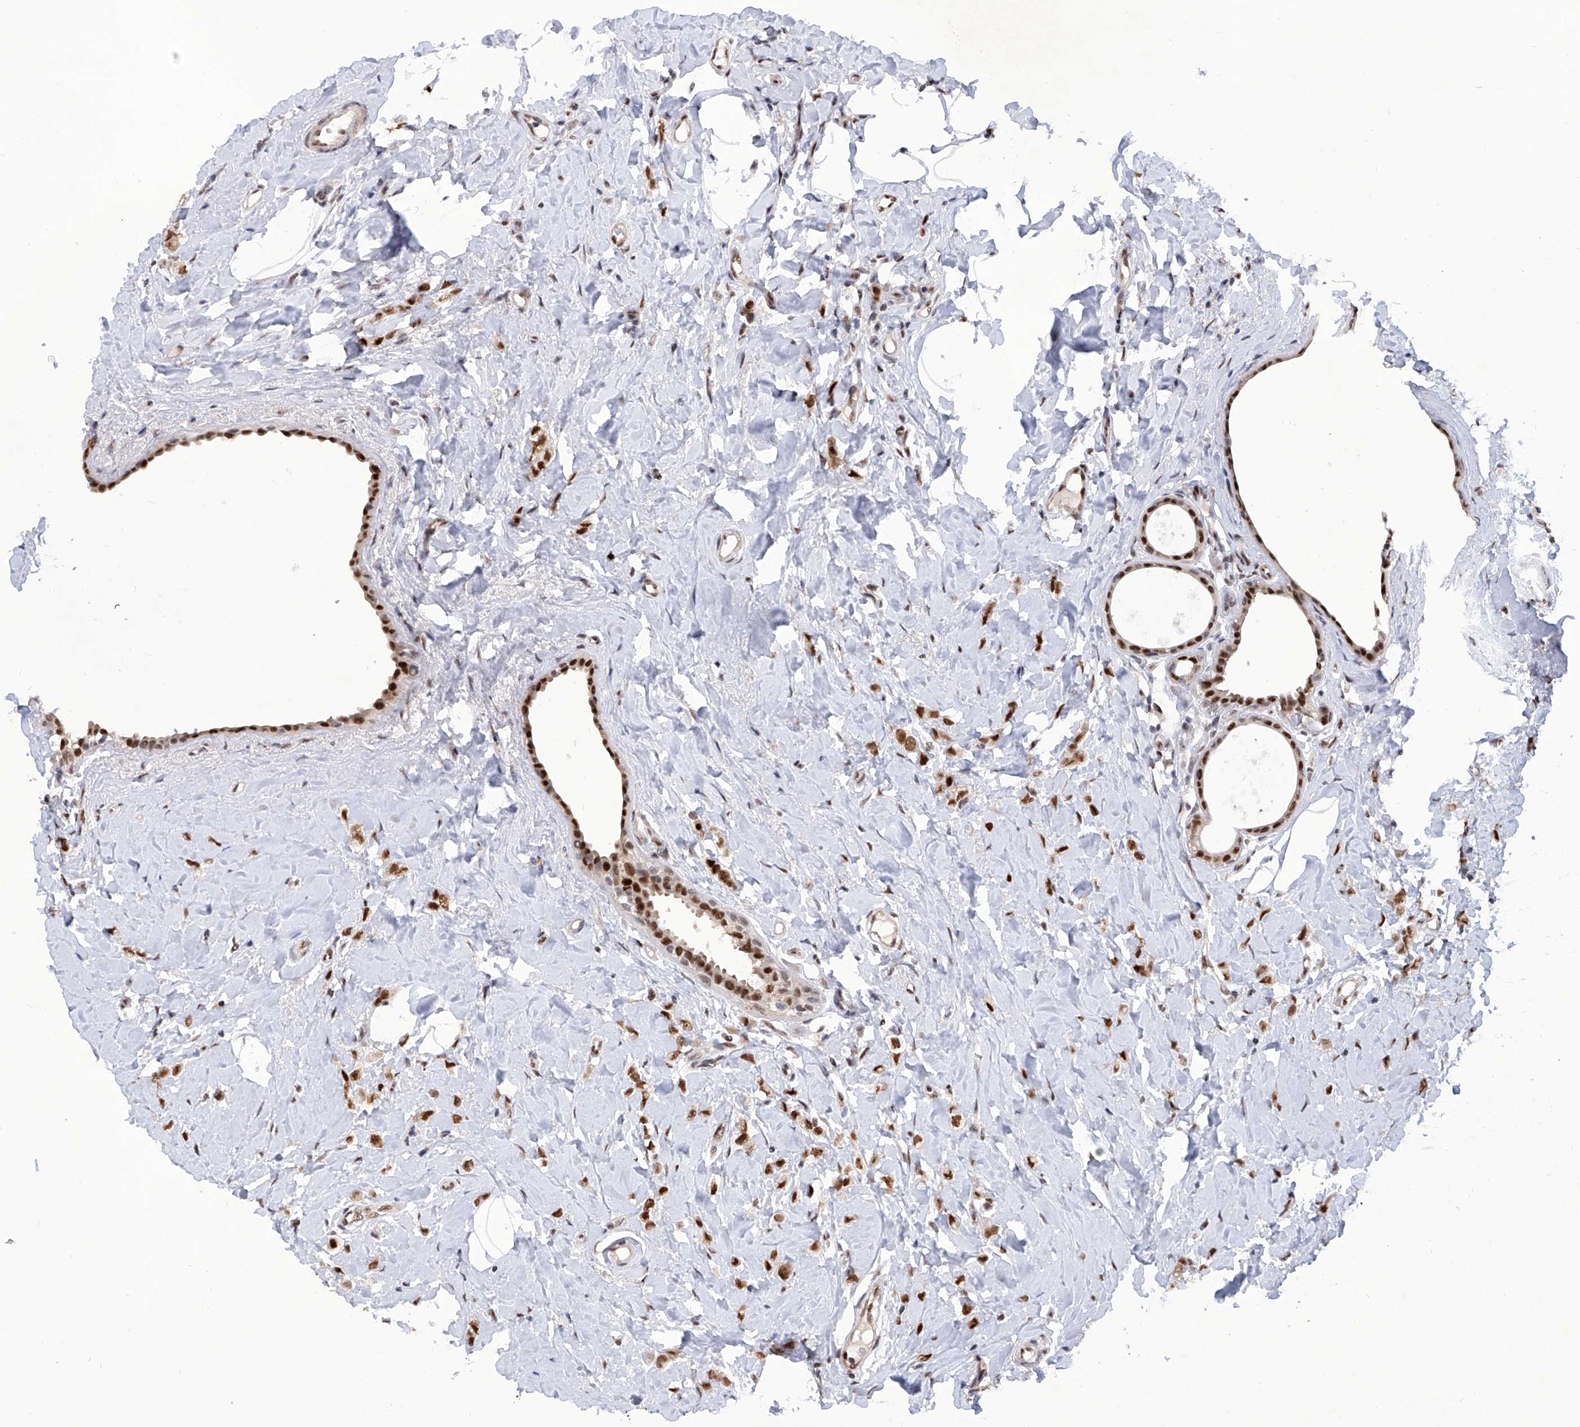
{"staining": {"intensity": "moderate", "quantity": ">75%", "location": "nuclear"}, "tissue": "breast cancer", "cell_type": "Tumor cells", "image_type": "cancer", "snomed": [{"axis": "morphology", "description": "Lobular carcinoma"}, {"axis": "topography", "description": "Breast"}], "caption": "Immunohistochemistry (IHC) micrograph of human breast cancer (lobular carcinoma) stained for a protein (brown), which demonstrates medium levels of moderate nuclear positivity in about >75% of tumor cells.", "gene": "RAD54L", "patient": {"sex": "female", "age": 47}}